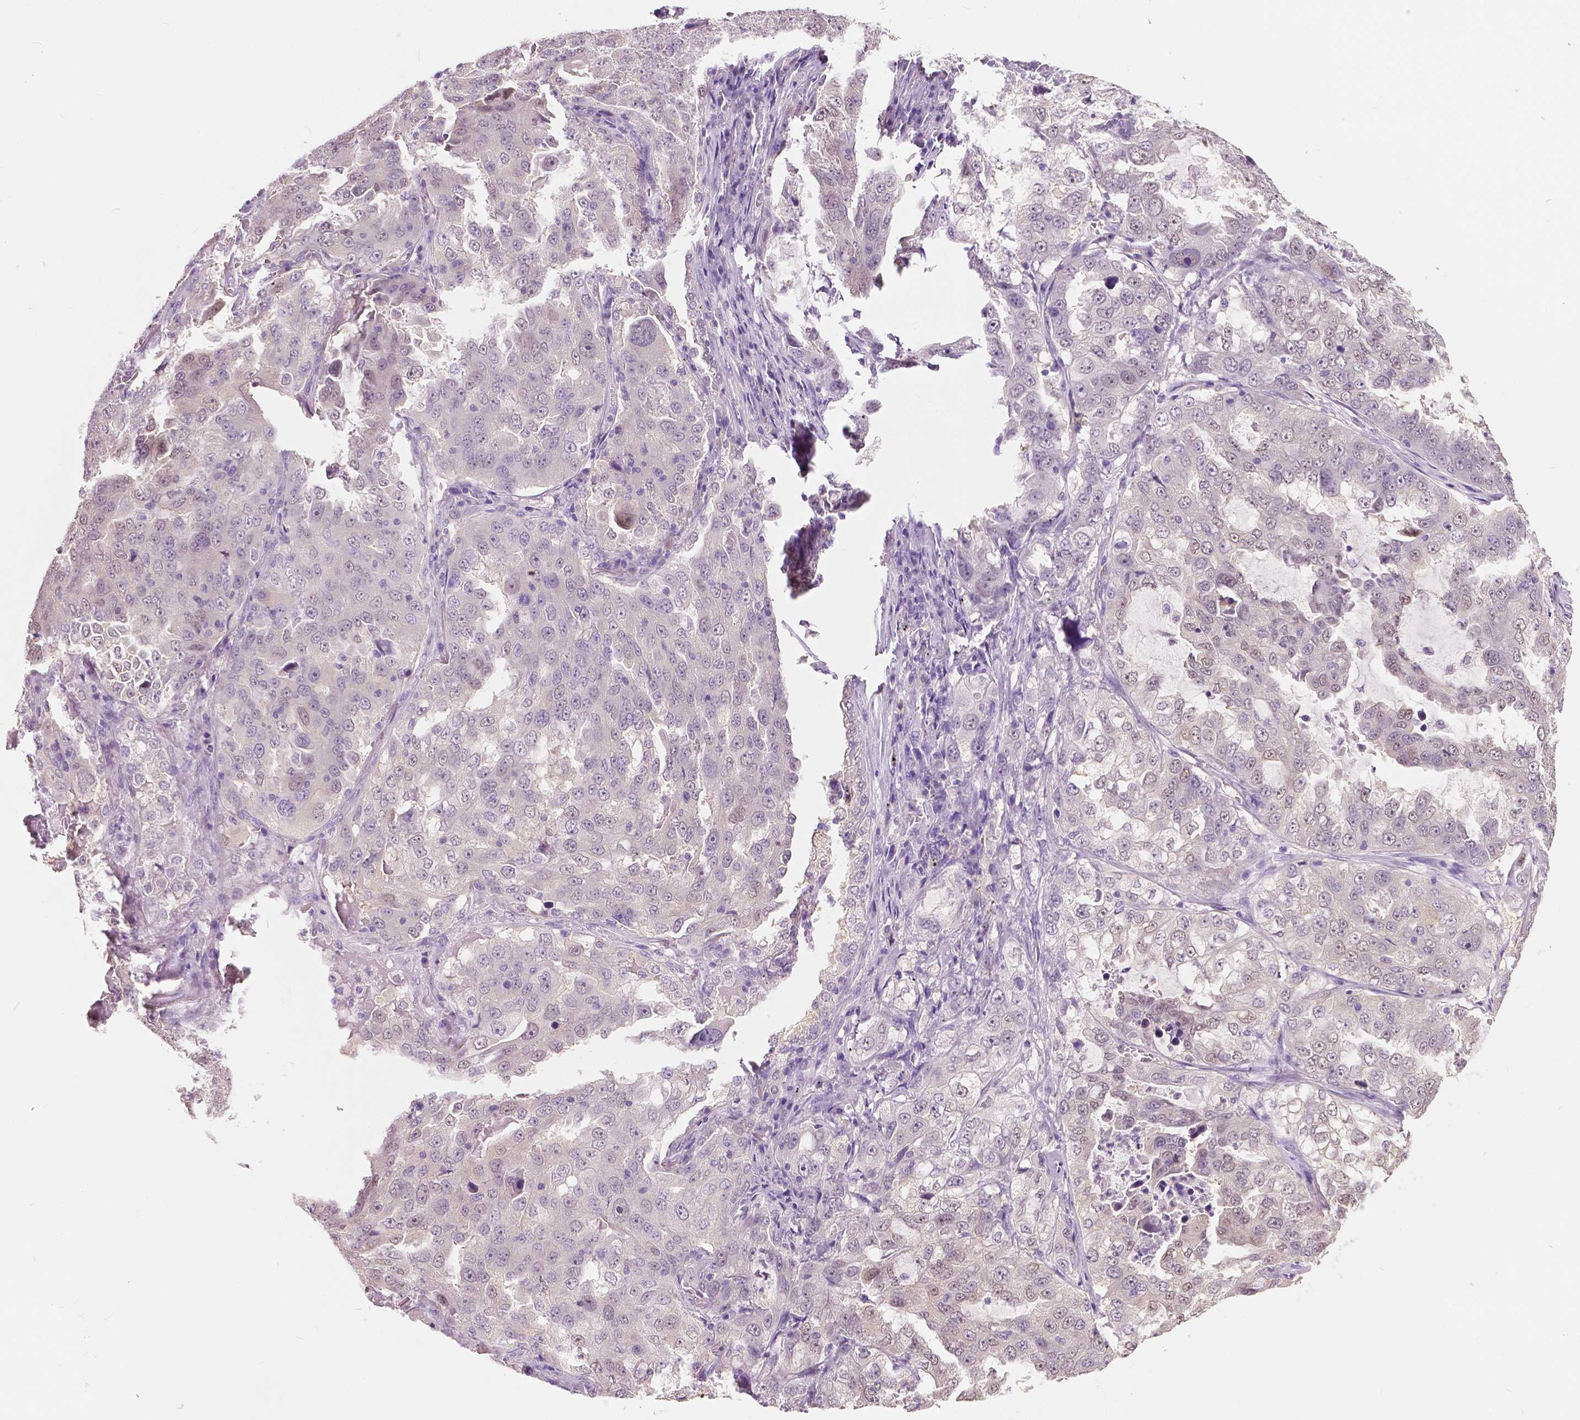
{"staining": {"intensity": "weak", "quantity": "<25%", "location": "nuclear"}, "tissue": "lung cancer", "cell_type": "Tumor cells", "image_type": "cancer", "snomed": [{"axis": "morphology", "description": "Adenocarcinoma, NOS"}, {"axis": "topography", "description": "Lung"}], "caption": "DAB (3,3'-diaminobenzidine) immunohistochemical staining of human lung cancer (adenocarcinoma) reveals no significant staining in tumor cells. (Immunohistochemistry, brightfield microscopy, high magnification).", "gene": "TKFC", "patient": {"sex": "female", "age": 61}}